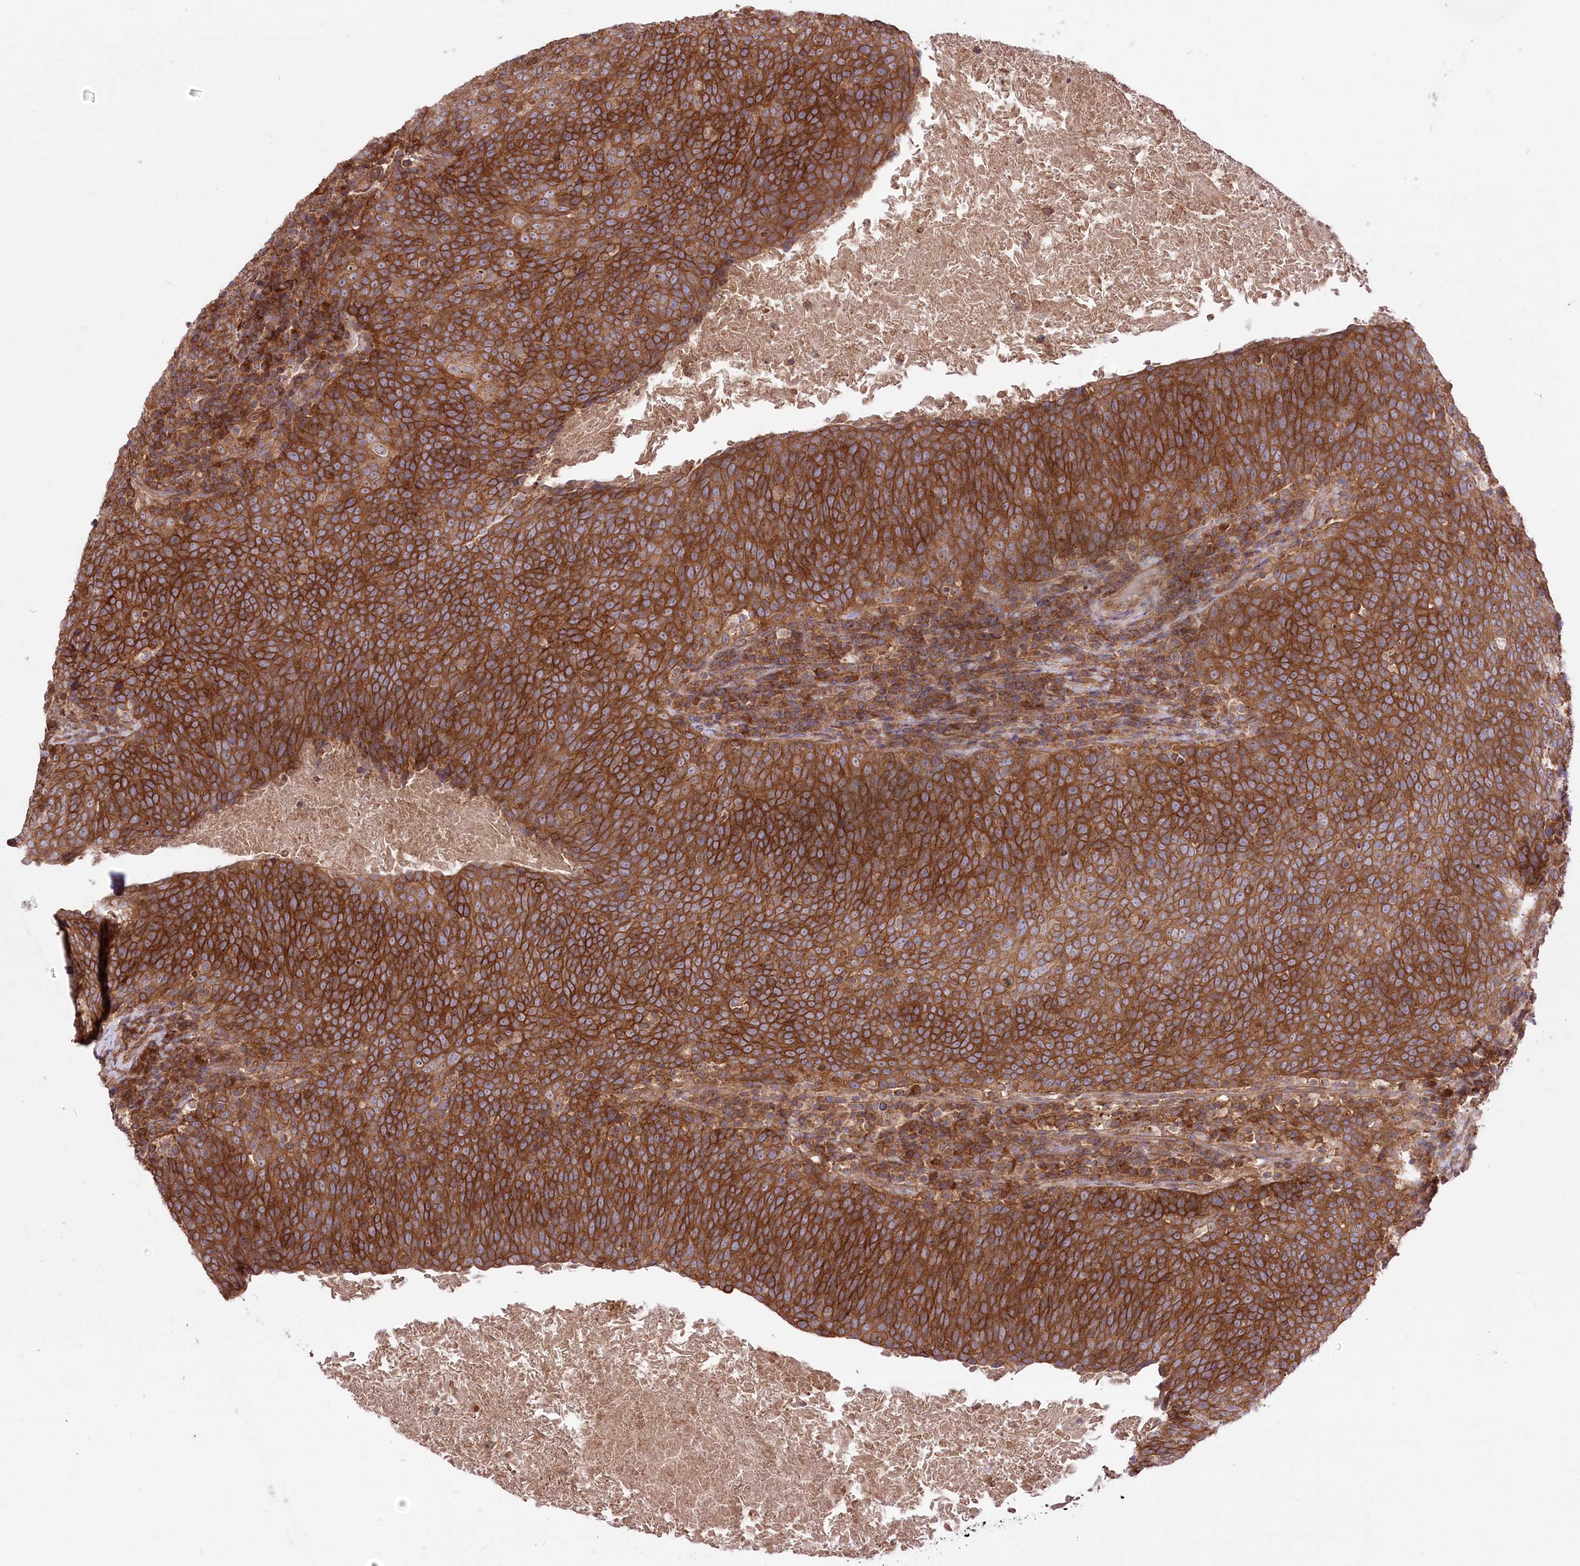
{"staining": {"intensity": "strong", "quantity": ">75%", "location": "cytoplasmic/membranous"}, "tissue": "head and neck cancer", "cell_type": "Tumor cells", "image_type": "cancer", "snomed": [{"axis": "morphology", "description": "Squamous cell carcinoma, NOS"}, {"axis": "morphology", "description": "Squamous cell carcinoma, metastatic, NOS"}, {"axis": "topography", "description": "Lymph node"}, {"axis": "topography", "description": "Head-Neck"}], "caption": "Tumor cells exhibit strong cytoplasmic/membranous expression in approximately >75% of cells in head and neck cancer (squamous cell carcinoma).", "gene": "XYLB", "patient": {"sex": "male", "age": 62}}